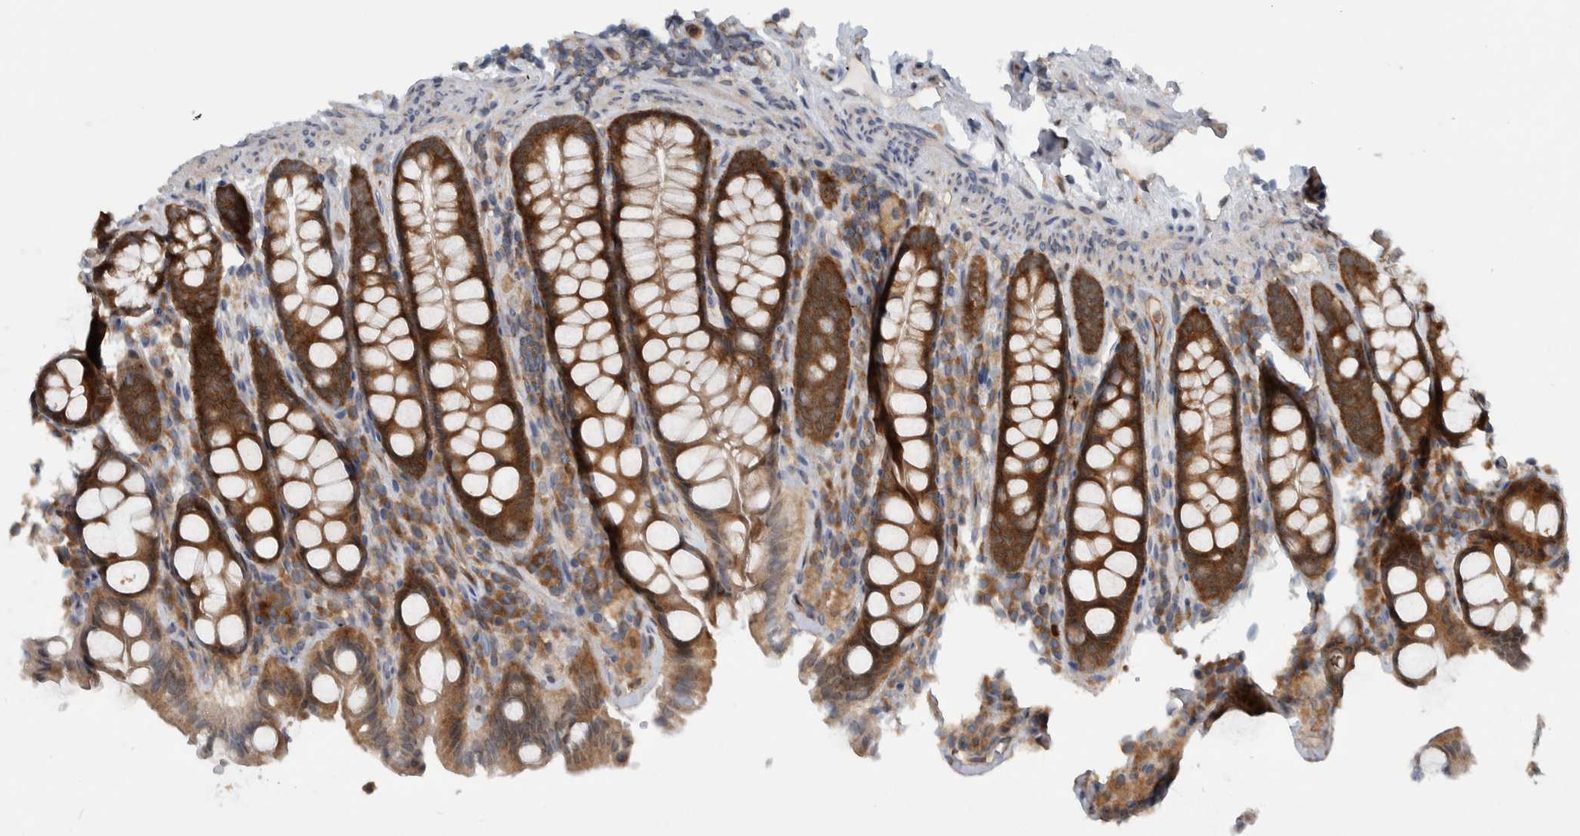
{"staining": {"intensity": "weak", "quantity": ">75%", "location": "cytoplasmic/membranous"}, "tissue": "colon", "cell_type": "Endothelial cells", "image_type": "normal", "snomed": [{"axis": "morphology", "description": "Normal tissue, NOS"}, {"axis": "topography", "description": "Colon"}, {"axis": "topography", "description": "Peripheral nerve tissue"}], "caption": "This micrograph displays immunohistochemistry (IHC) staining of benign human colon, with low weak cytoplasmic/membranous staining in about >75% of endothelial cells.", "gene": "CCDC43", "patient": {"sex": "female", "age": 61}}